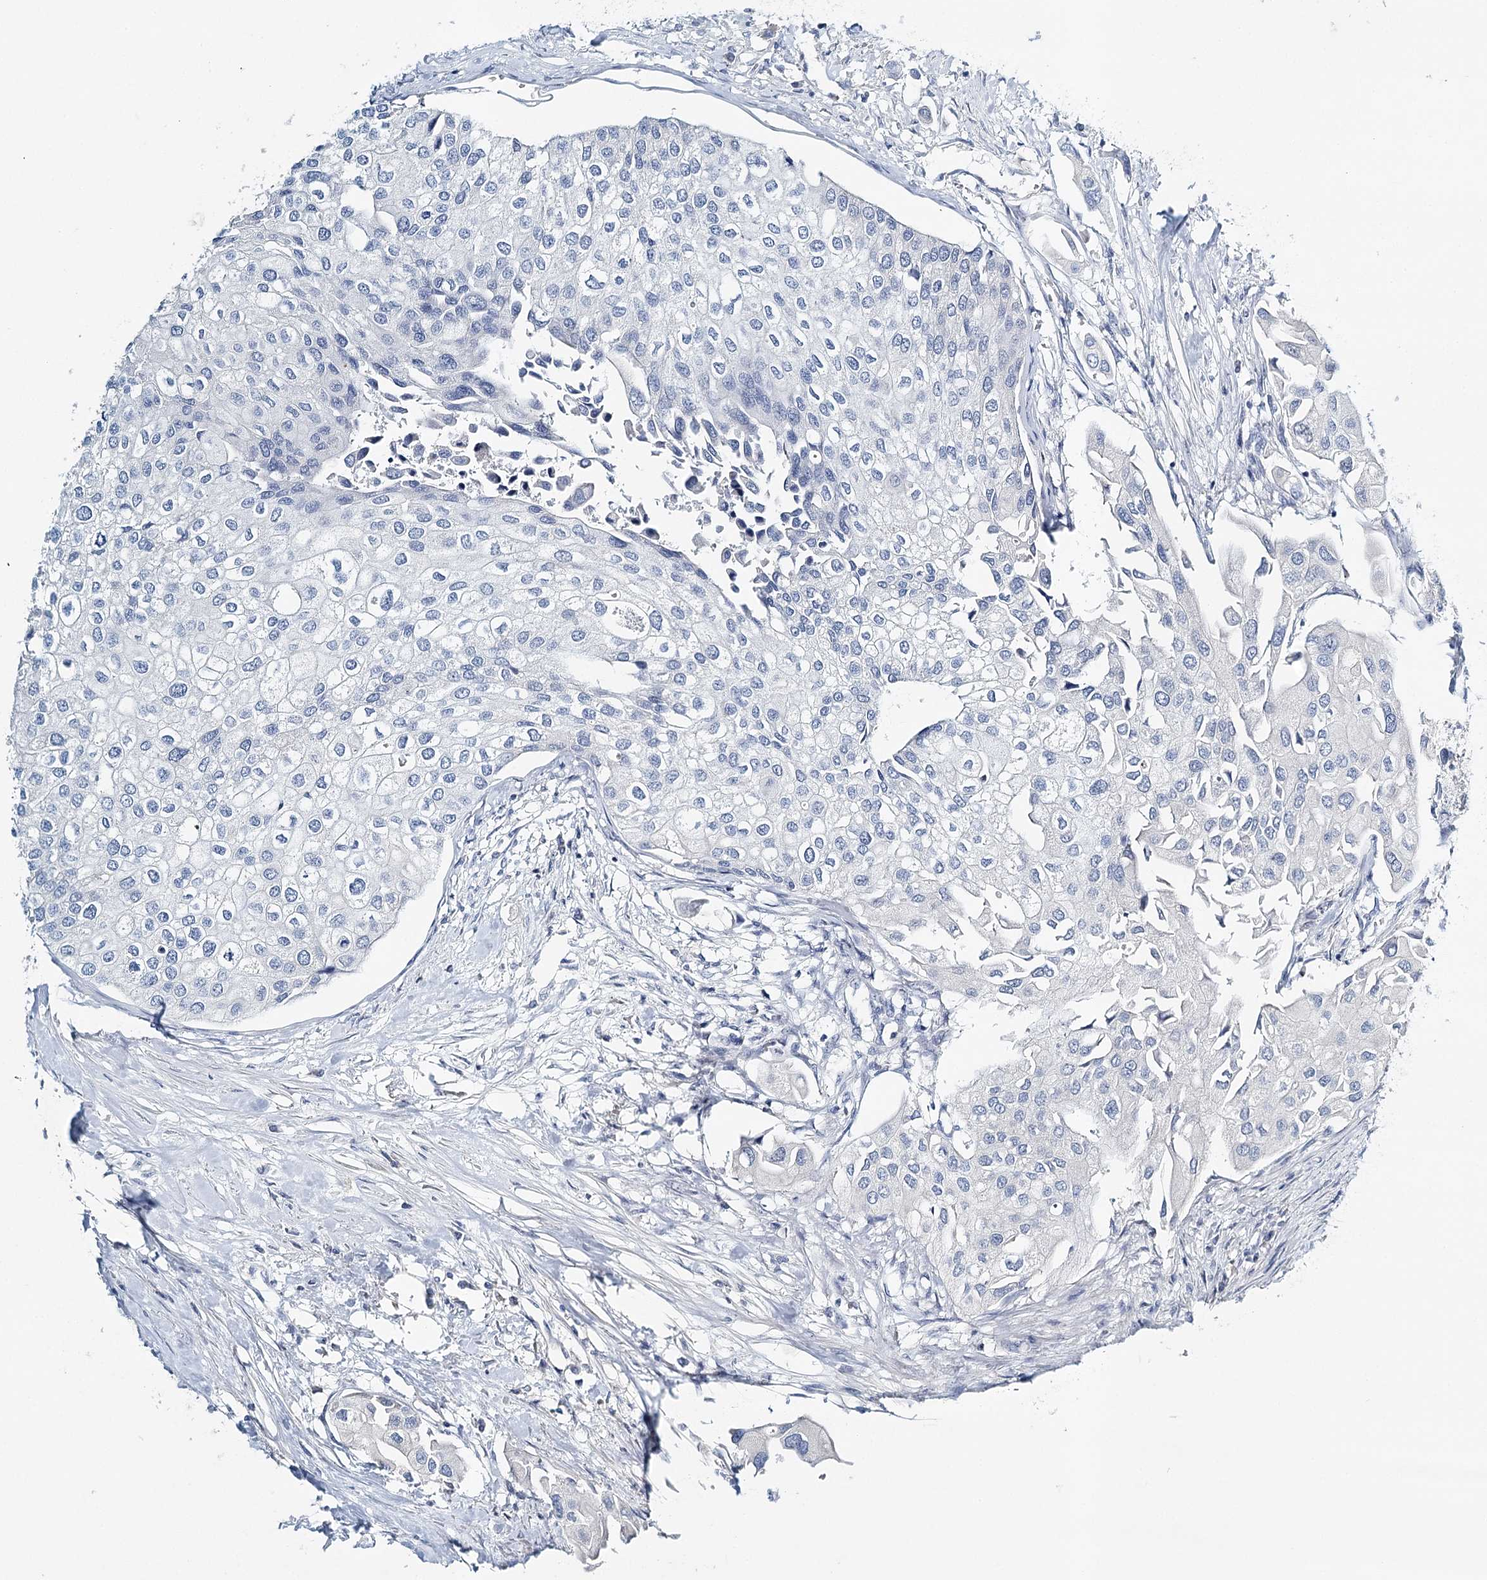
{"staining": {"intensity": "negative", "quantity": "none", "location": "none"}, "tissue": "urothelial cancer", "cell_type": "Tumor cells", "image_type": "cancer", "snomed": [{"axis": "morphology", "description": "Urothelial carcinoma, High grade"}, {"axis": "topography", "description": "Urinary bladder"}], "caption": "Photomicrograph shows no significant protein positivity in tumor cells of urothelial cancer.", "gene": "RBM43", "patient": {"sex": "male", "age": 64}}